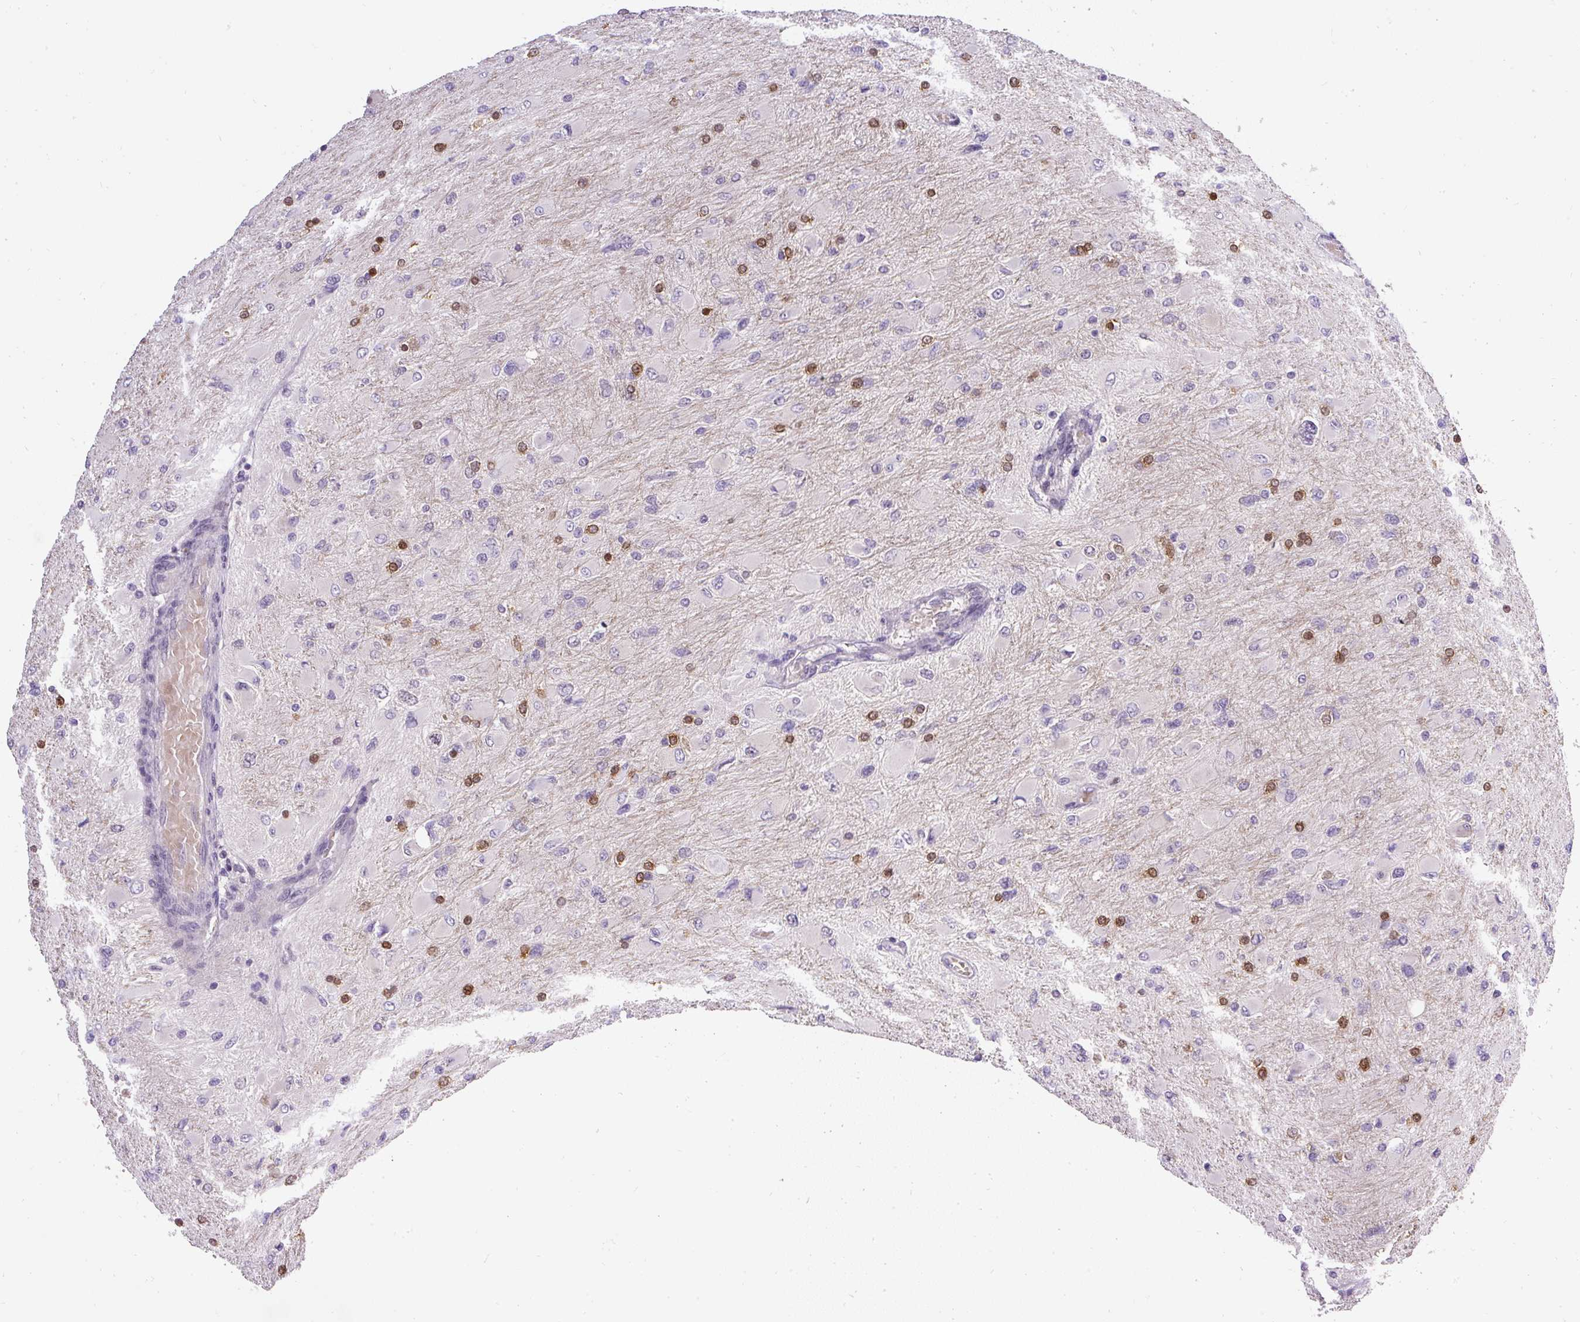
{"staining": {"intensity": "negative", "quantity": "none", "location": "none"}, "tissue": "glioma", "cell_type": "Tumor cells", "image_type": "cancer", "snomed": [{"axis": "morphology", "description": "Glioma, malignant, High grade"}, {"axis": "topography", "description": "Cerebral cortex"}], "caption": "Immunohistochemistry (IHC) of malignant high-grade glioma reveals no staining in tumor cells.", "gene": "FAM117B", "patient": {"sex": "female", "age": 36}}